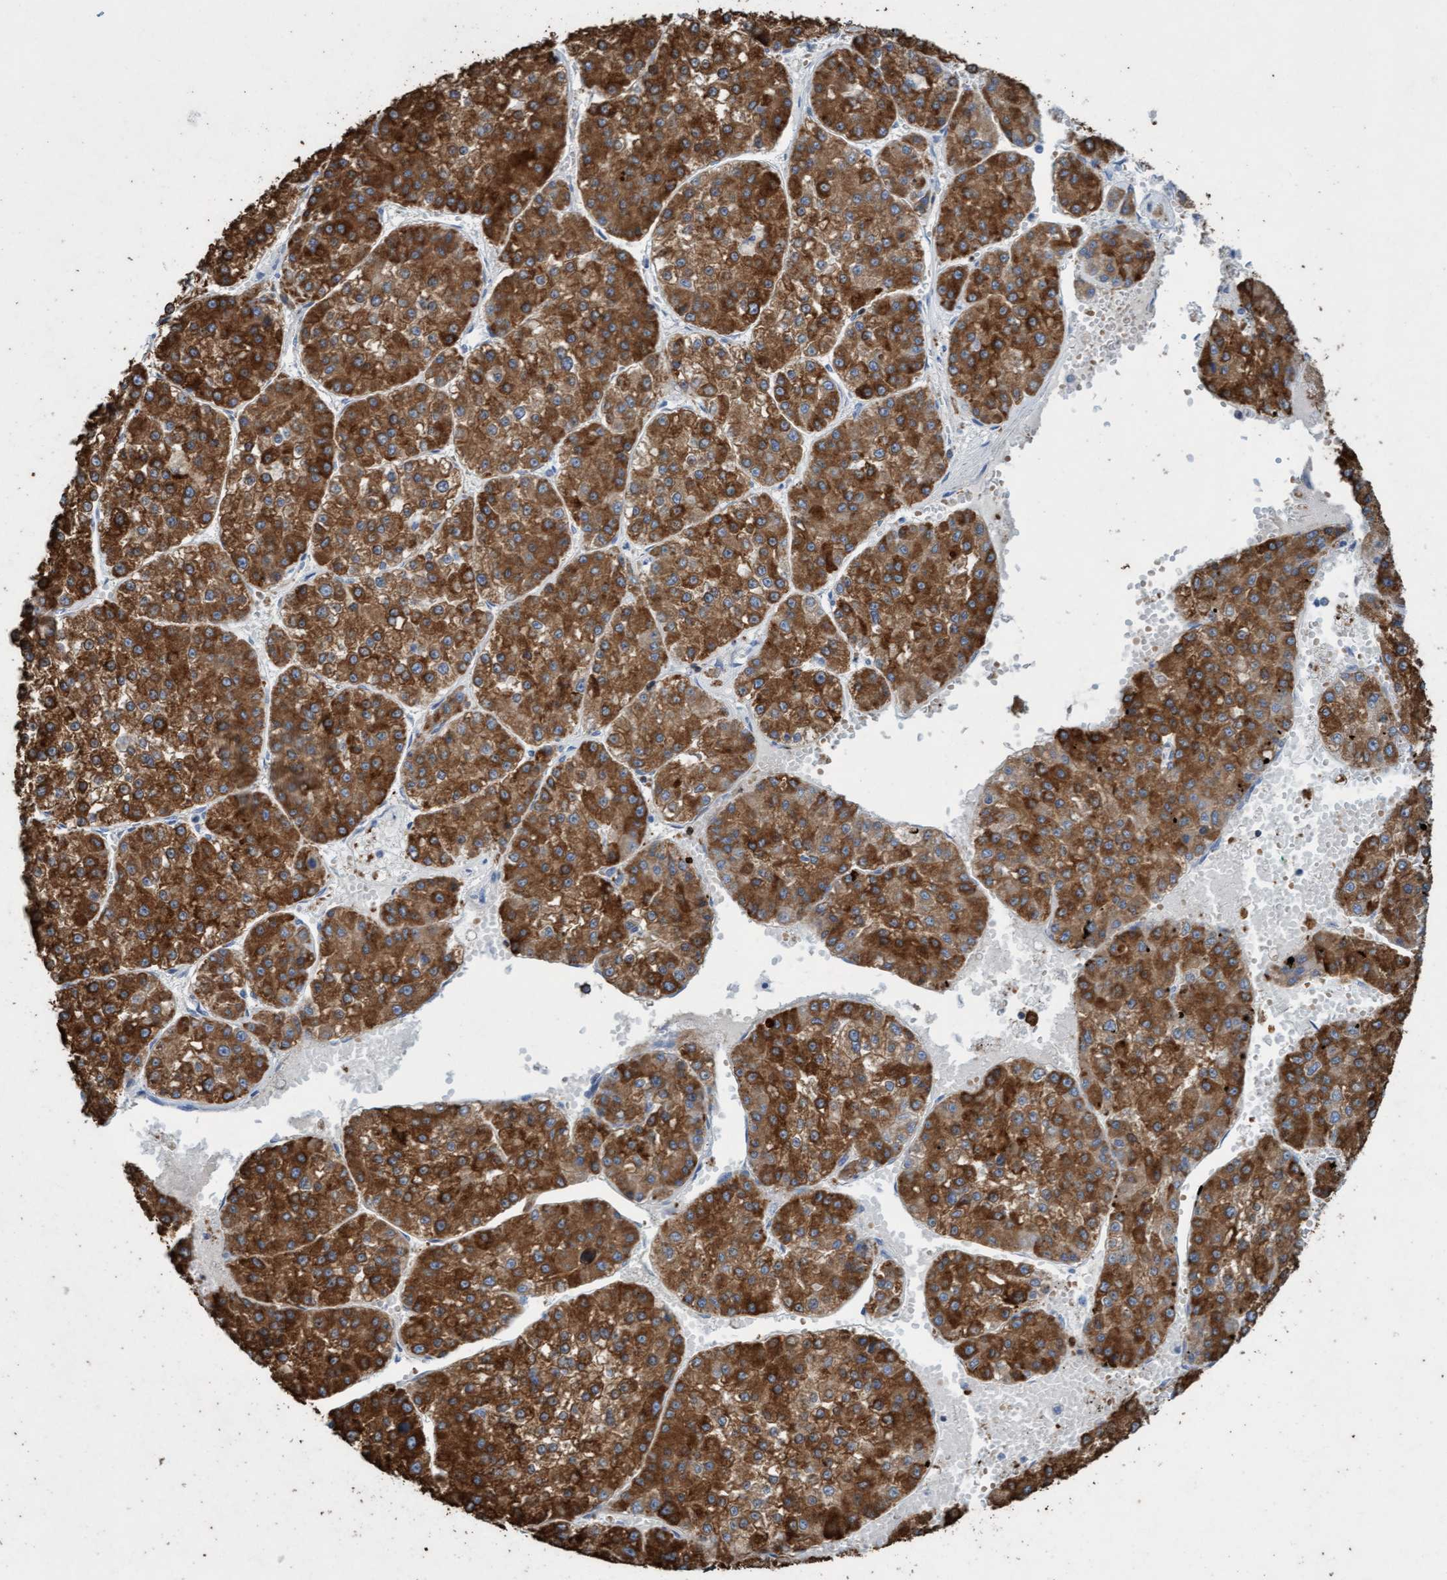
{"staining": {"intensity": "strong", "quantity": ">75%", "location": "cytoplasmic/membranous"}, "tissue": "liver cancer", "cell_type": "Tumor cells", "image_type": "cancer", "snomed": [{"axis": "morphology", "description": "Carcinoma, Hepatocellular, NOS"}, {"axis": "topography", "description": "Liver"}], "caption": "There is high levels of strong cytoplasmic/membranous positivity in tumor cells of liver cancer, as demonstrated by immunohistochemical staining (brown color).", "gene": "SIGIRR", "patient": {"sex": "female", "age": 73}}